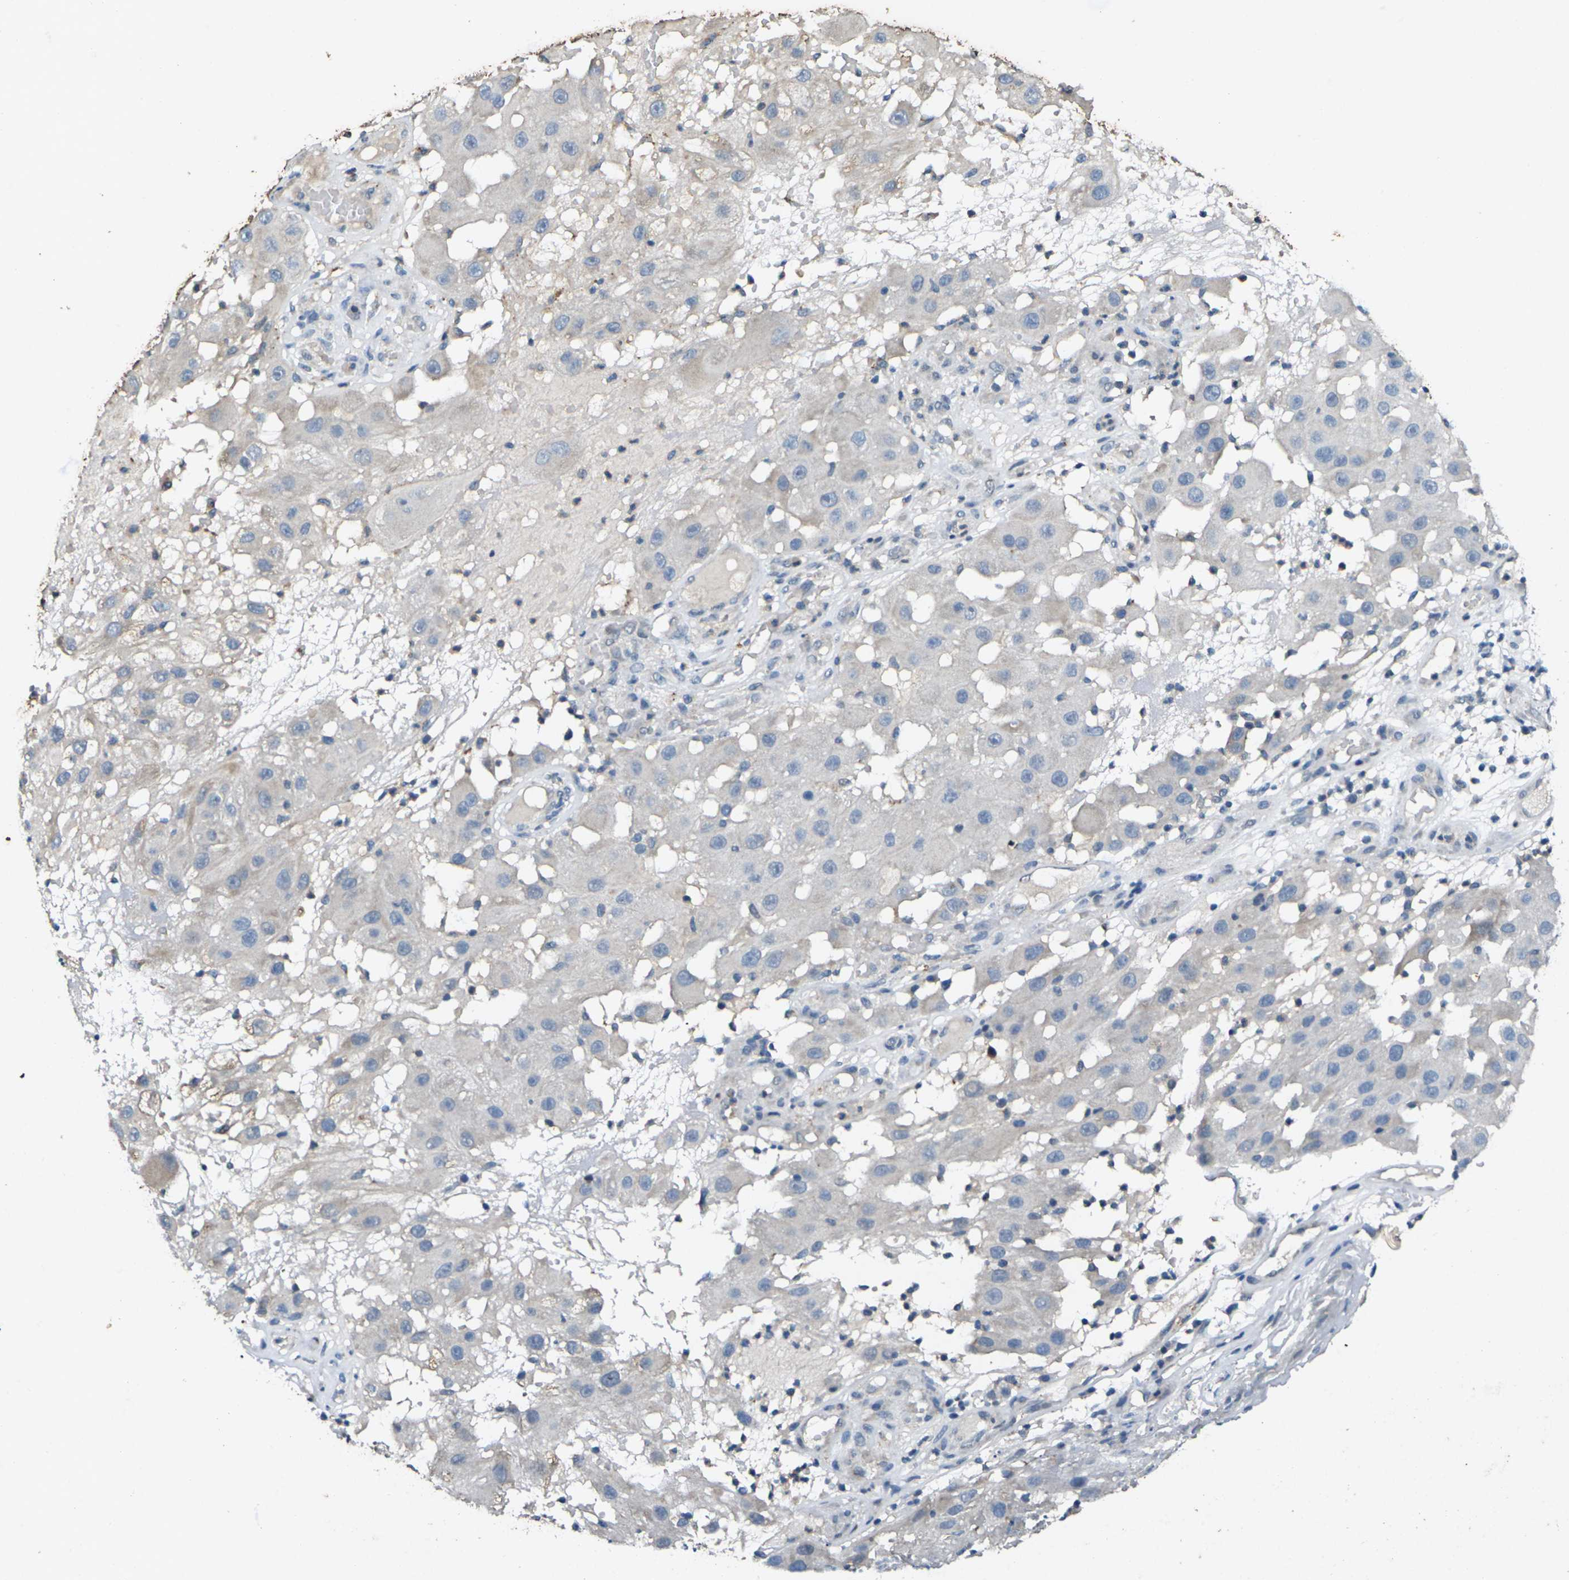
{"staining": {"intensity": "negative", "quantity": "none", "location": "none"}, "tissue": "melanoma", "cell_type": "Tumor cells", "image_type": "cancer", "snomed": [{"axis": "morphology", "description": "Malignant melanoma, NOS"}, {"axis": "topography", "description": "Skin"}], "caption": "Melanoma was stained to show a protein in brown. There is no significant staining in tumor cells. (DAB (3,3'-diaminobenzidine) immunohistochemistry (IHC), high magnification).", "gene": "SIGLEC14", "patient": {"sex": "female", "age": 81}}